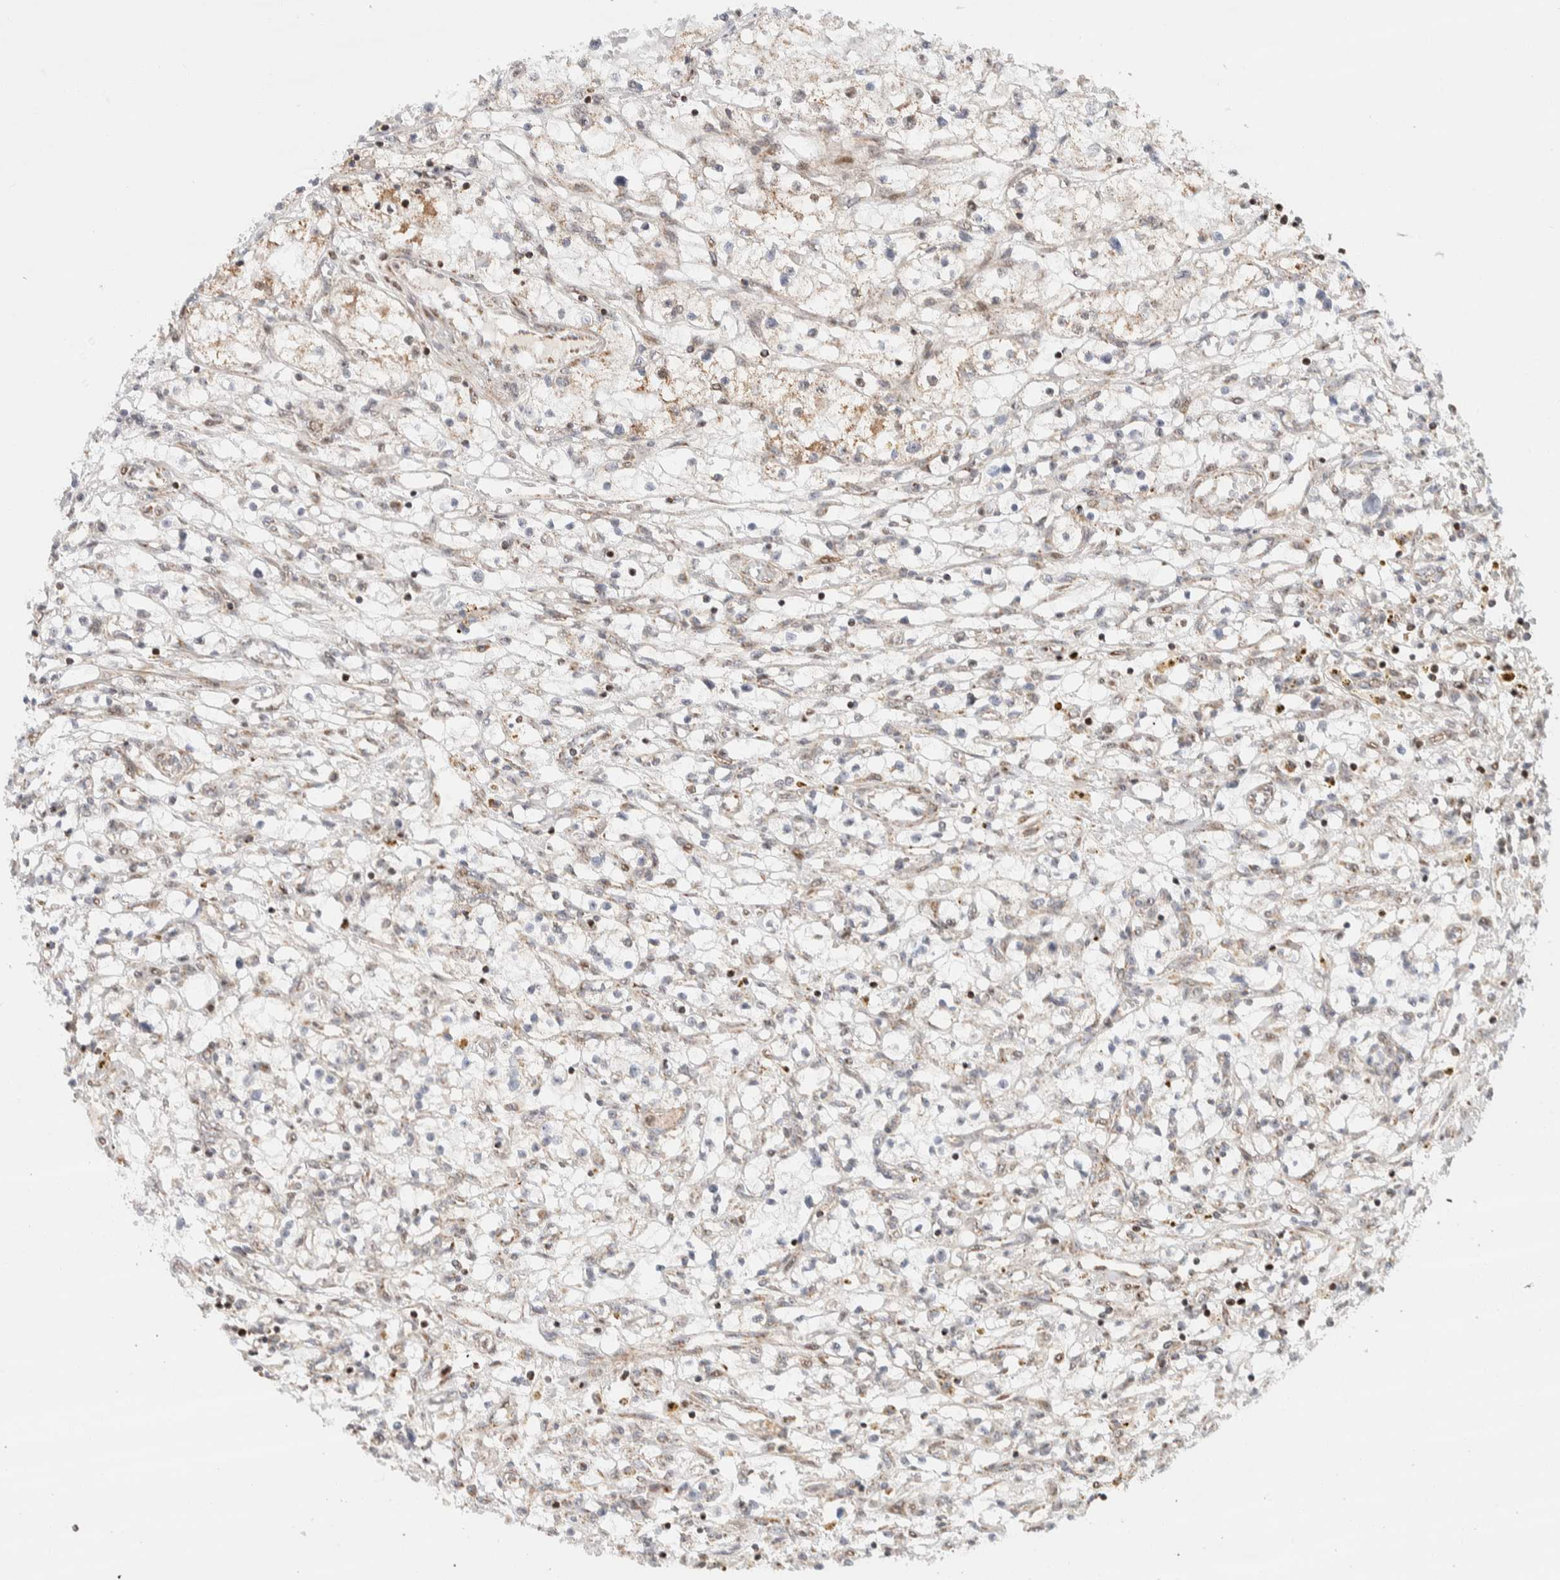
{"staining": {"intensity": "negative", "quantity": "none", "location": "none"}, "tissue": "renal cancer", "cell_type": "Tumor cells", "image_type": "cancer", "snomed": [{"axis": "morphology", "description": "Adenocarcinoma, NOS"}, {"axis": "topography", "description": "Kidney"}], "caption": "Tumor cells show no significant positivity in adenocarcinoma (renal).", "gene": "TSPAN32", "patient": {"sex": "male", "age": 68}}